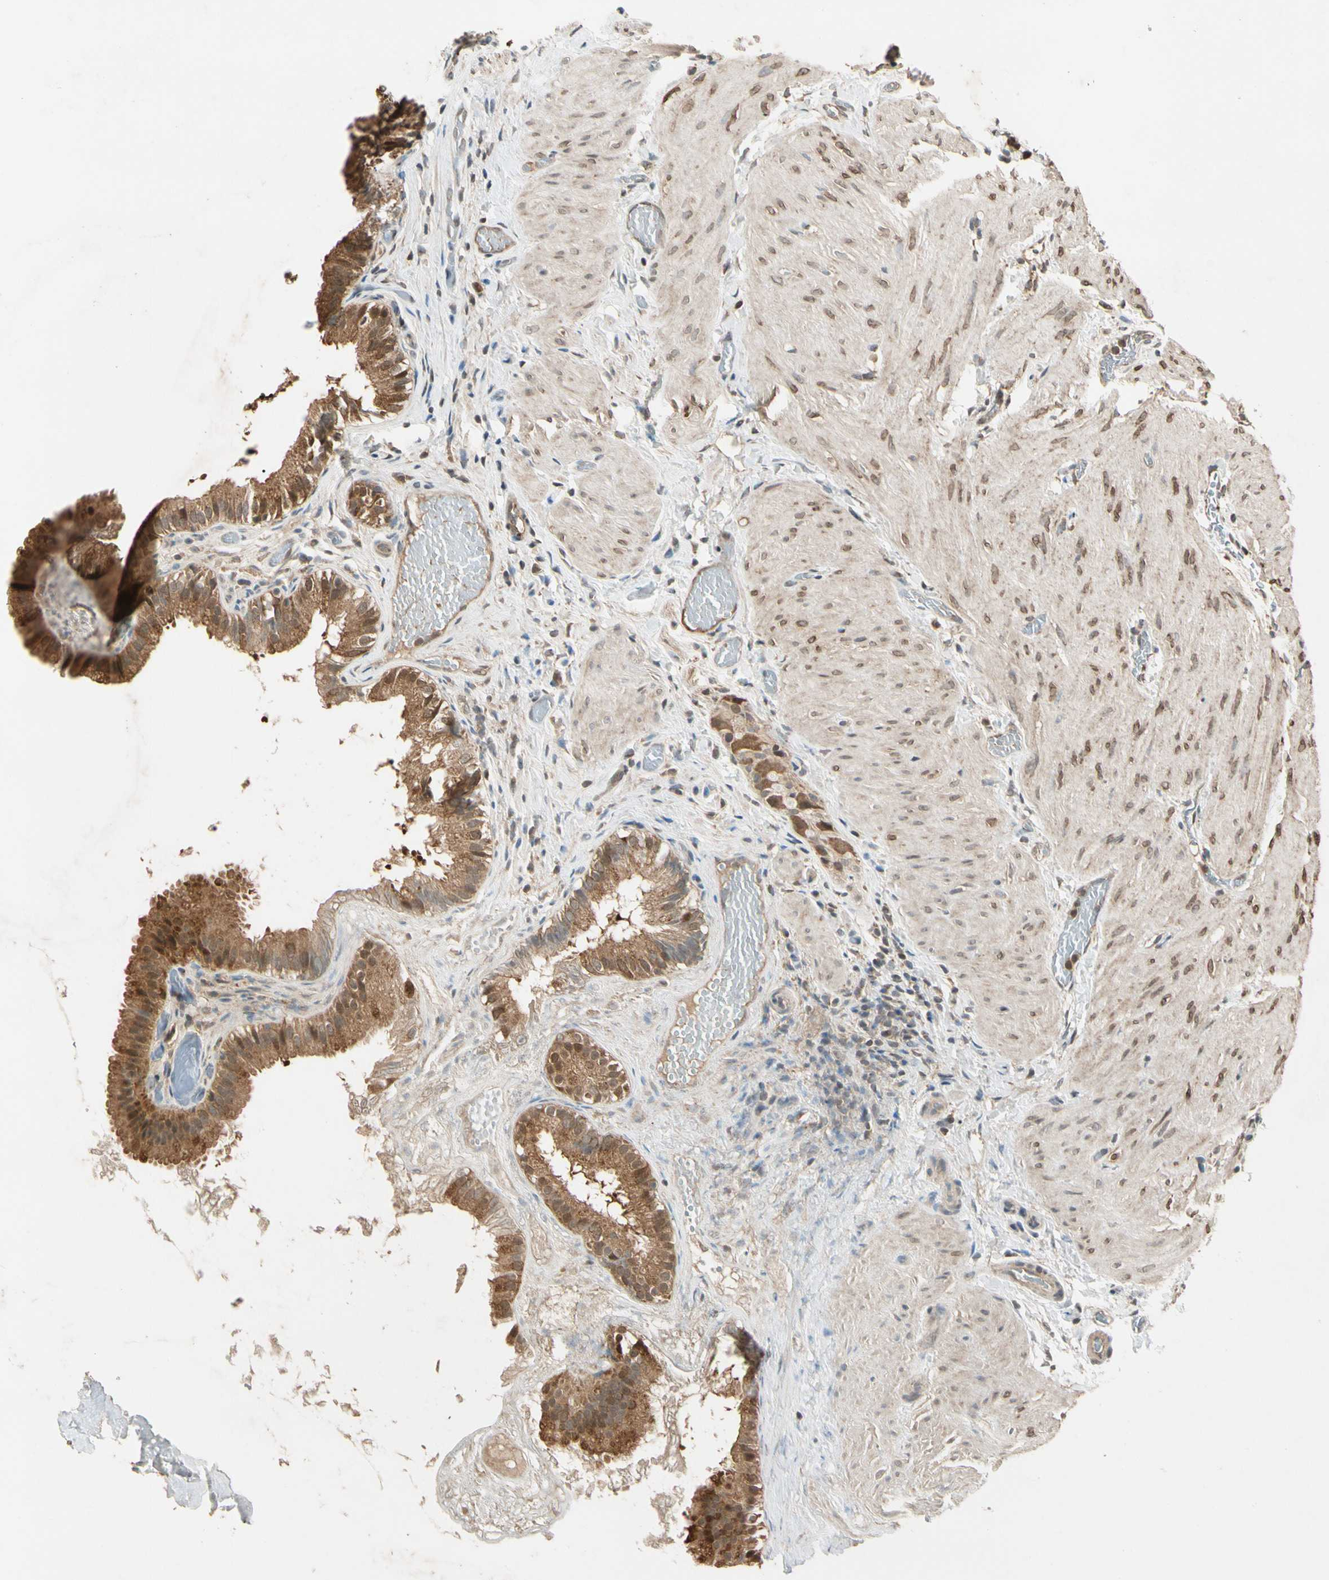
{"staining": {"intensity": "strong", "quantity": ">75%", "location": "cytoplasmic/membranous"}, "tissue": "gallbladder", "cell_type": "Glandular cells", "image_type": "normal", "snomed": [{"axis": "morphology", "description": "Normal tissue, NOS"}, {"axis": "topography", "description": "Gallbladder"}], "caption": "DAB immunohistochemical staining of normal gallbladder exhibits strong cytoplasmic/membranous protein staining in about >75% of glandular cells.", "gene": "PRDX5", "patient": {"sex": "female", "age": 26}}